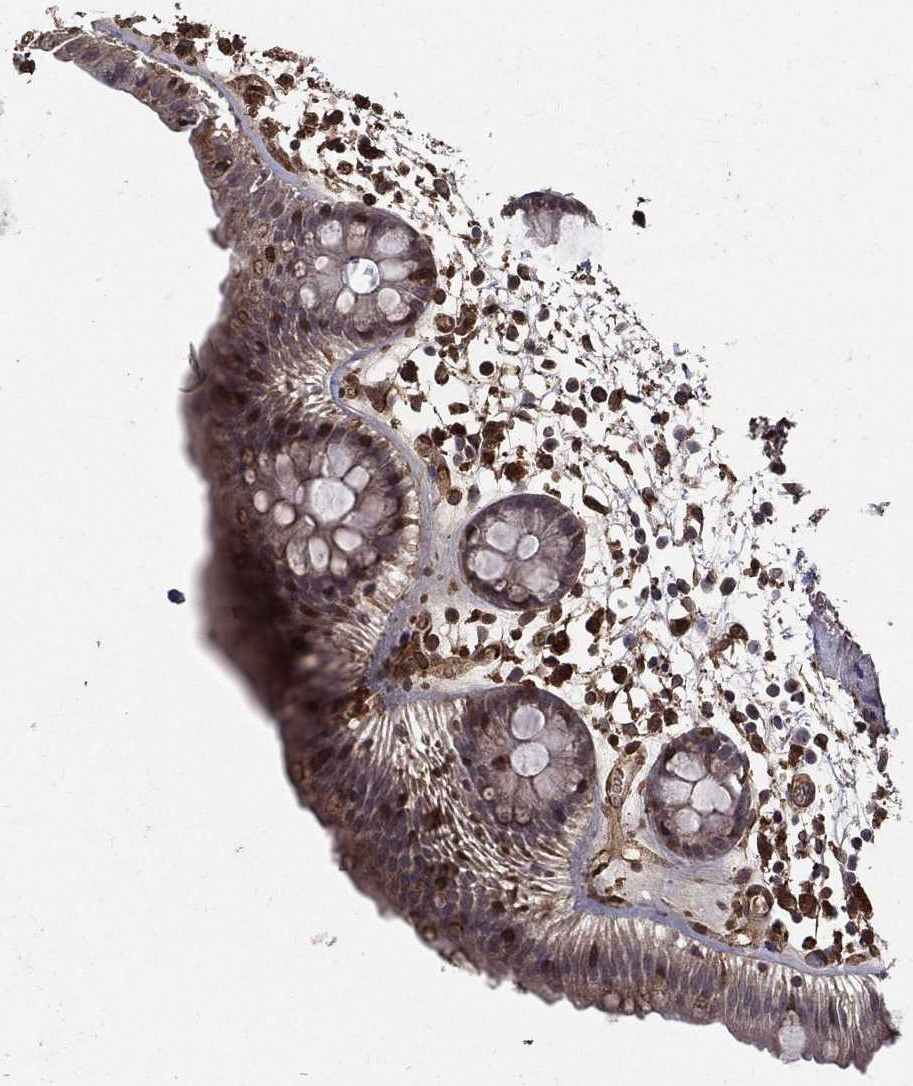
{"staining": {"intensity": "negative", "quantity": "none", "location": "none"}, "tissue": "rectum", "cell_type": "Glandular cells", "image_type": "normal", "snomed": [{"axis": "morphology", "description": "Normal tissue, NOS"}, {"axis": "topography", "description": "Rectum"}], "caption": "Immunohistochemistry of benign human rectum shows no staining in glandular cells. Nuclei are stained in blue.", "gene": "DPYSL2", "patient": {"sex": "male", "age": 57}}